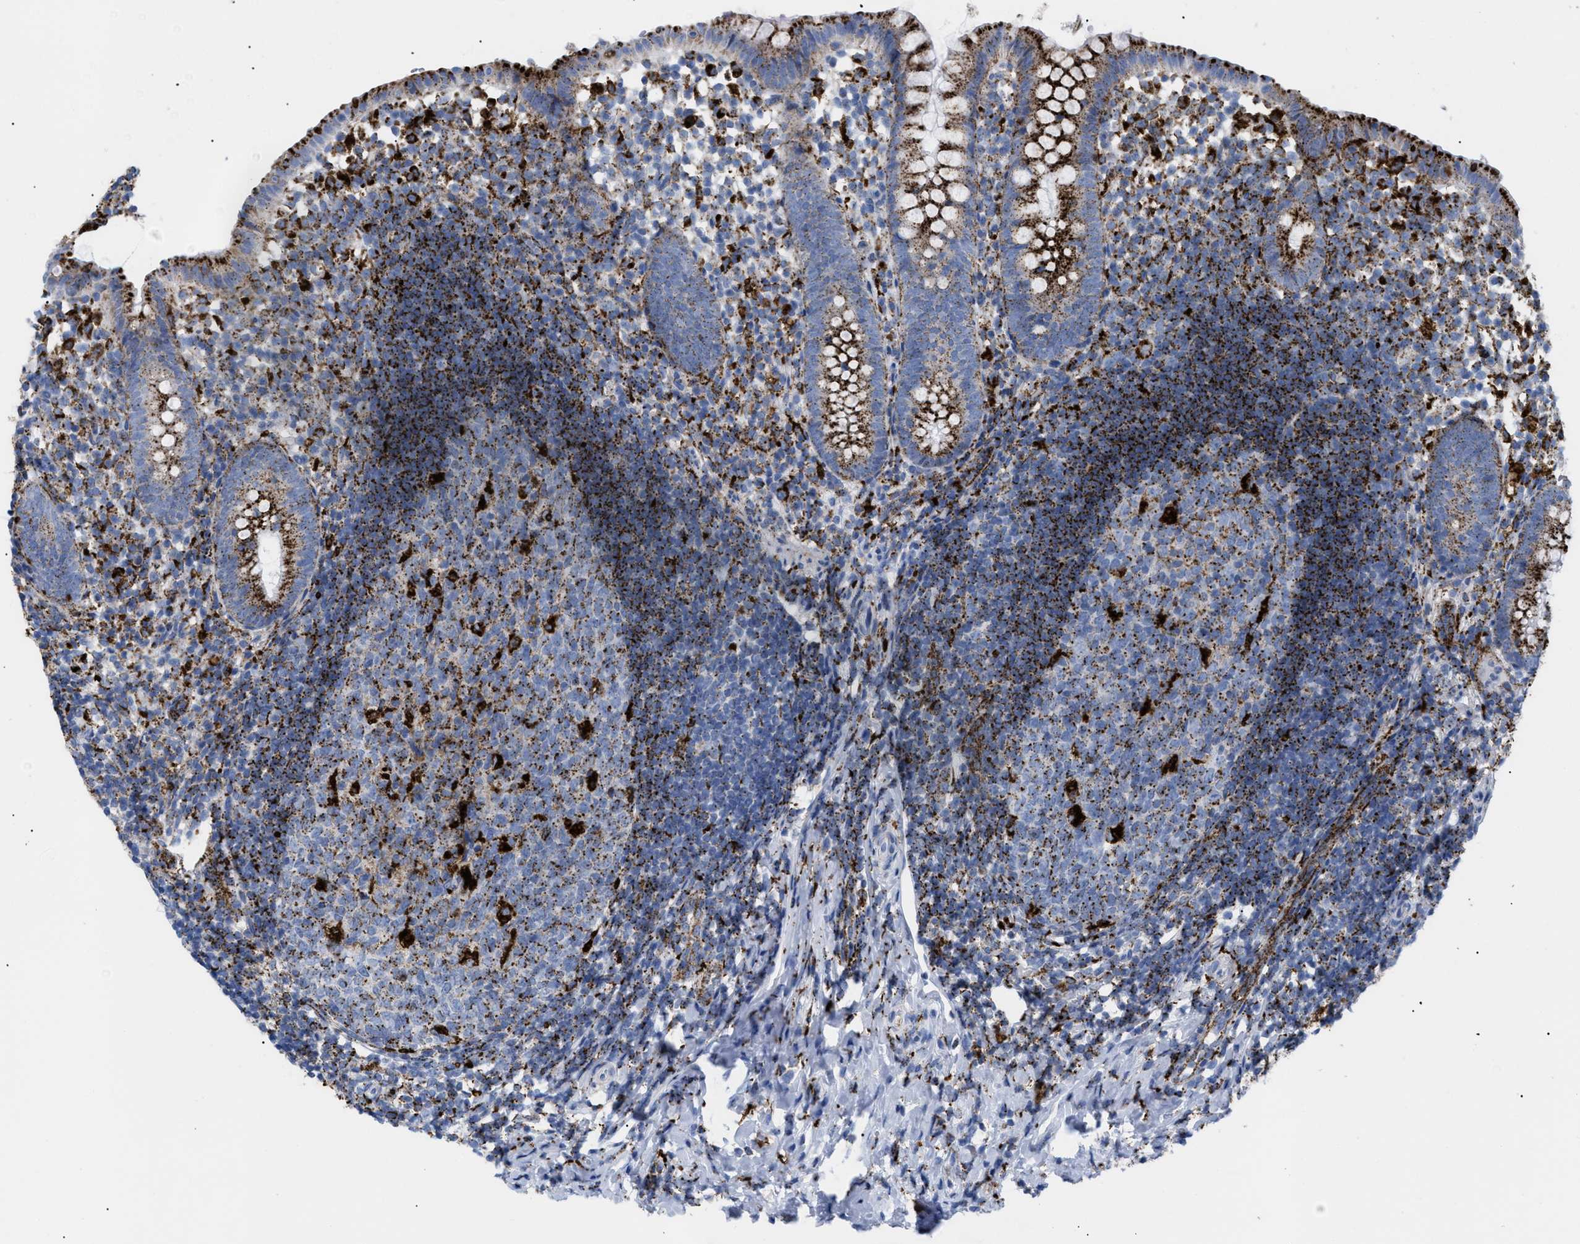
{"staining": {"intensity": "strong", "quantity": ">75%", "location": "cytoplasmic/membranous"}, "tissue": "appendix", "cell_type": "Glandular cells", "image_type": "normal", "snomed": [{"axis": "morphology", "description": "Normal tissue, NOS"}, {"axis": "topography", "description": "Appendix"}], "caption": "About >75% of glandular cells in benign human appendix demonstrate strong cytoplasmic/membranous protein staining as visualized by brown immunohistochemical staining.", "gene": "DRAM2", "patient": {"sex": "female", "age": 20}}